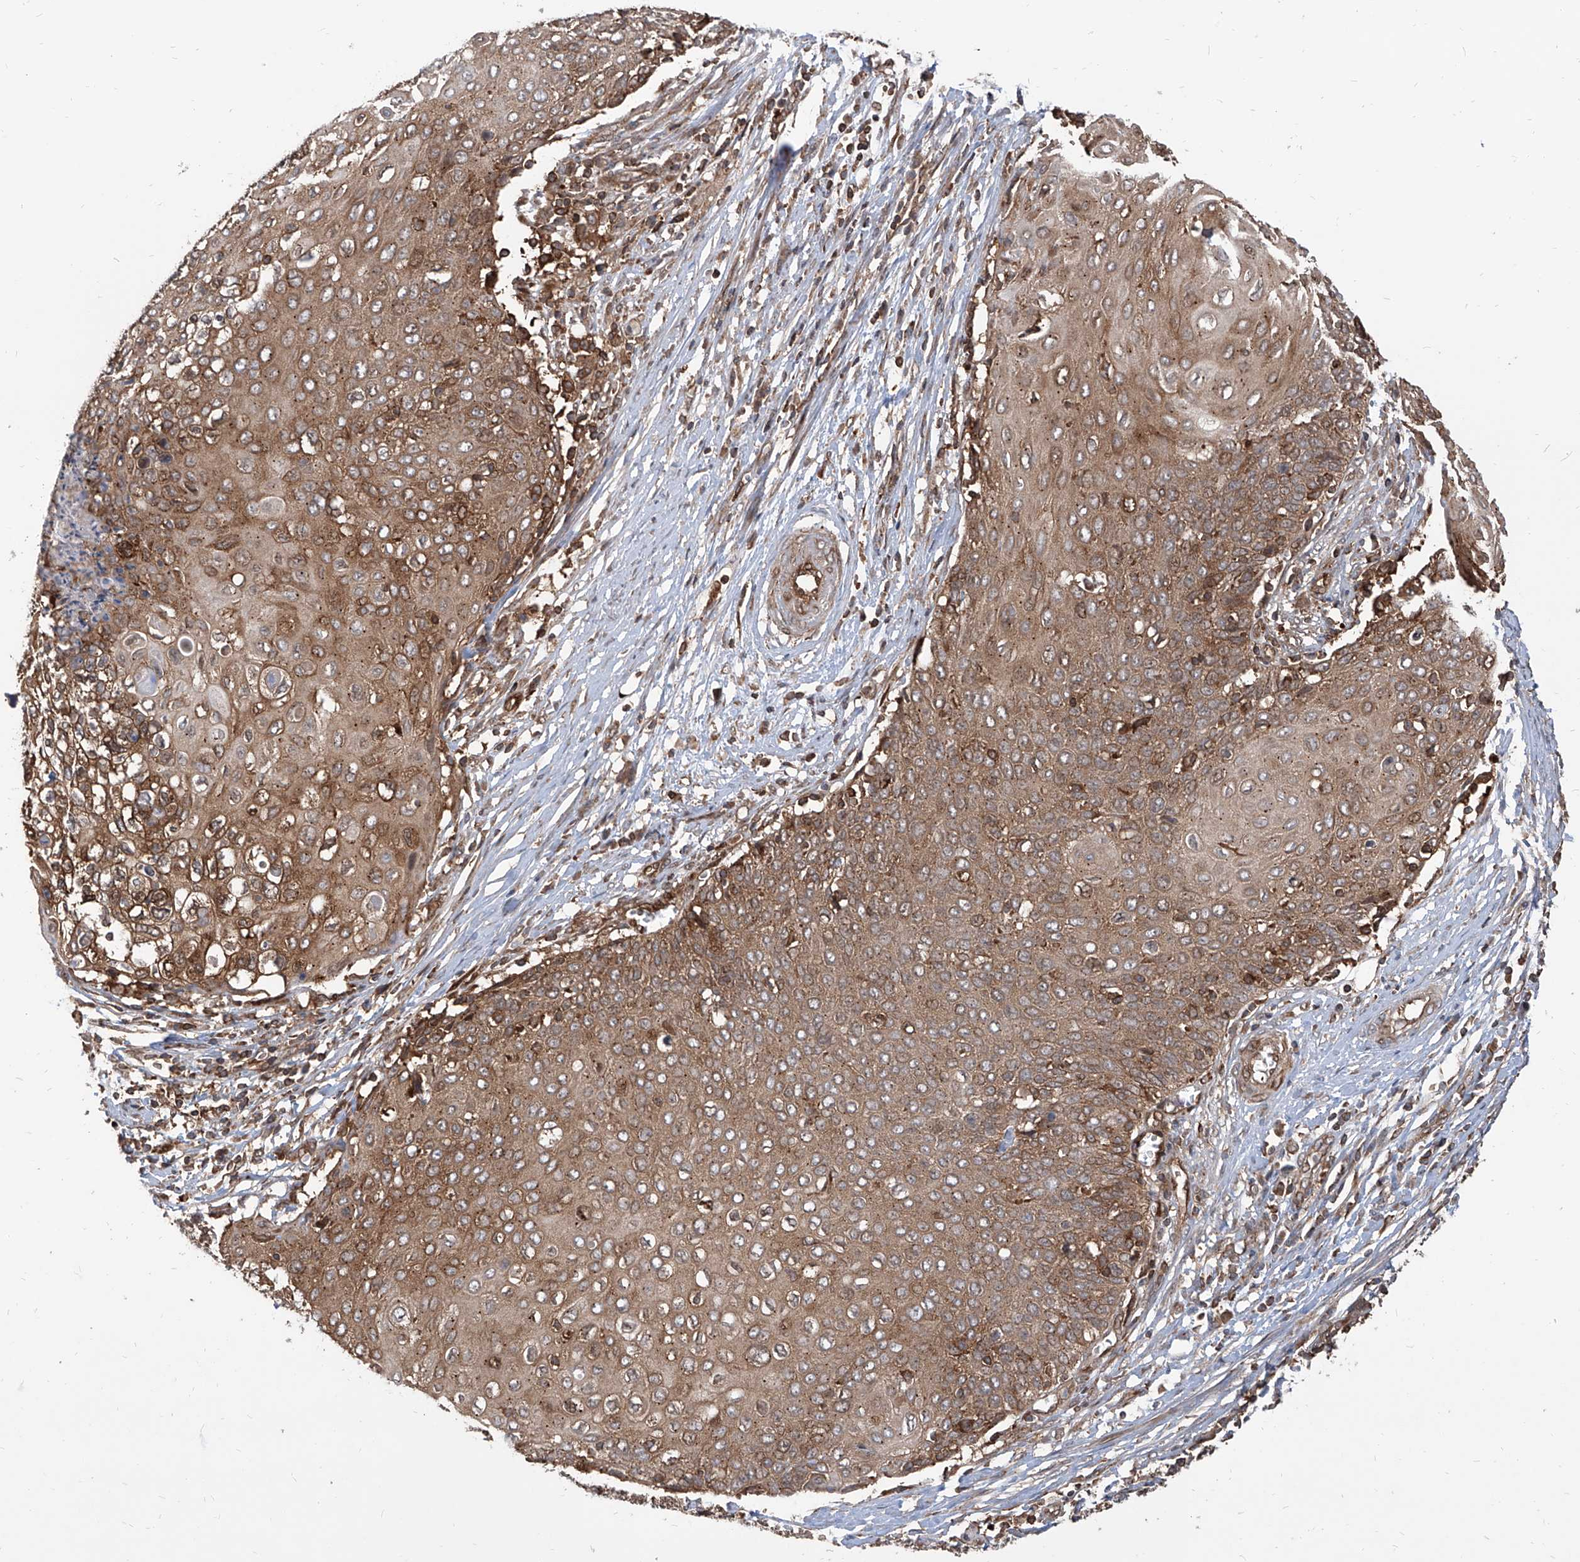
{"staining": {"intensity": "moderate", "quantity": ">75%", "location": "cytoplasmic/membranous"}, "tissue": "cervical cancer", "cell_type": "Tumor cells", "image_type": "cancer", "snomed": [{"axis": "morphology", "description": "Squamous cell carcinoma, NOS"}, {"axis": "topography", "description": "Cervix"}], "caption": "Squamous cell carcinoma (cervical) stained with a protein marker displays moderate staining in tumor cells.", "gene": "MAGED2", "patient": {"sex": "female", "age": 39}}